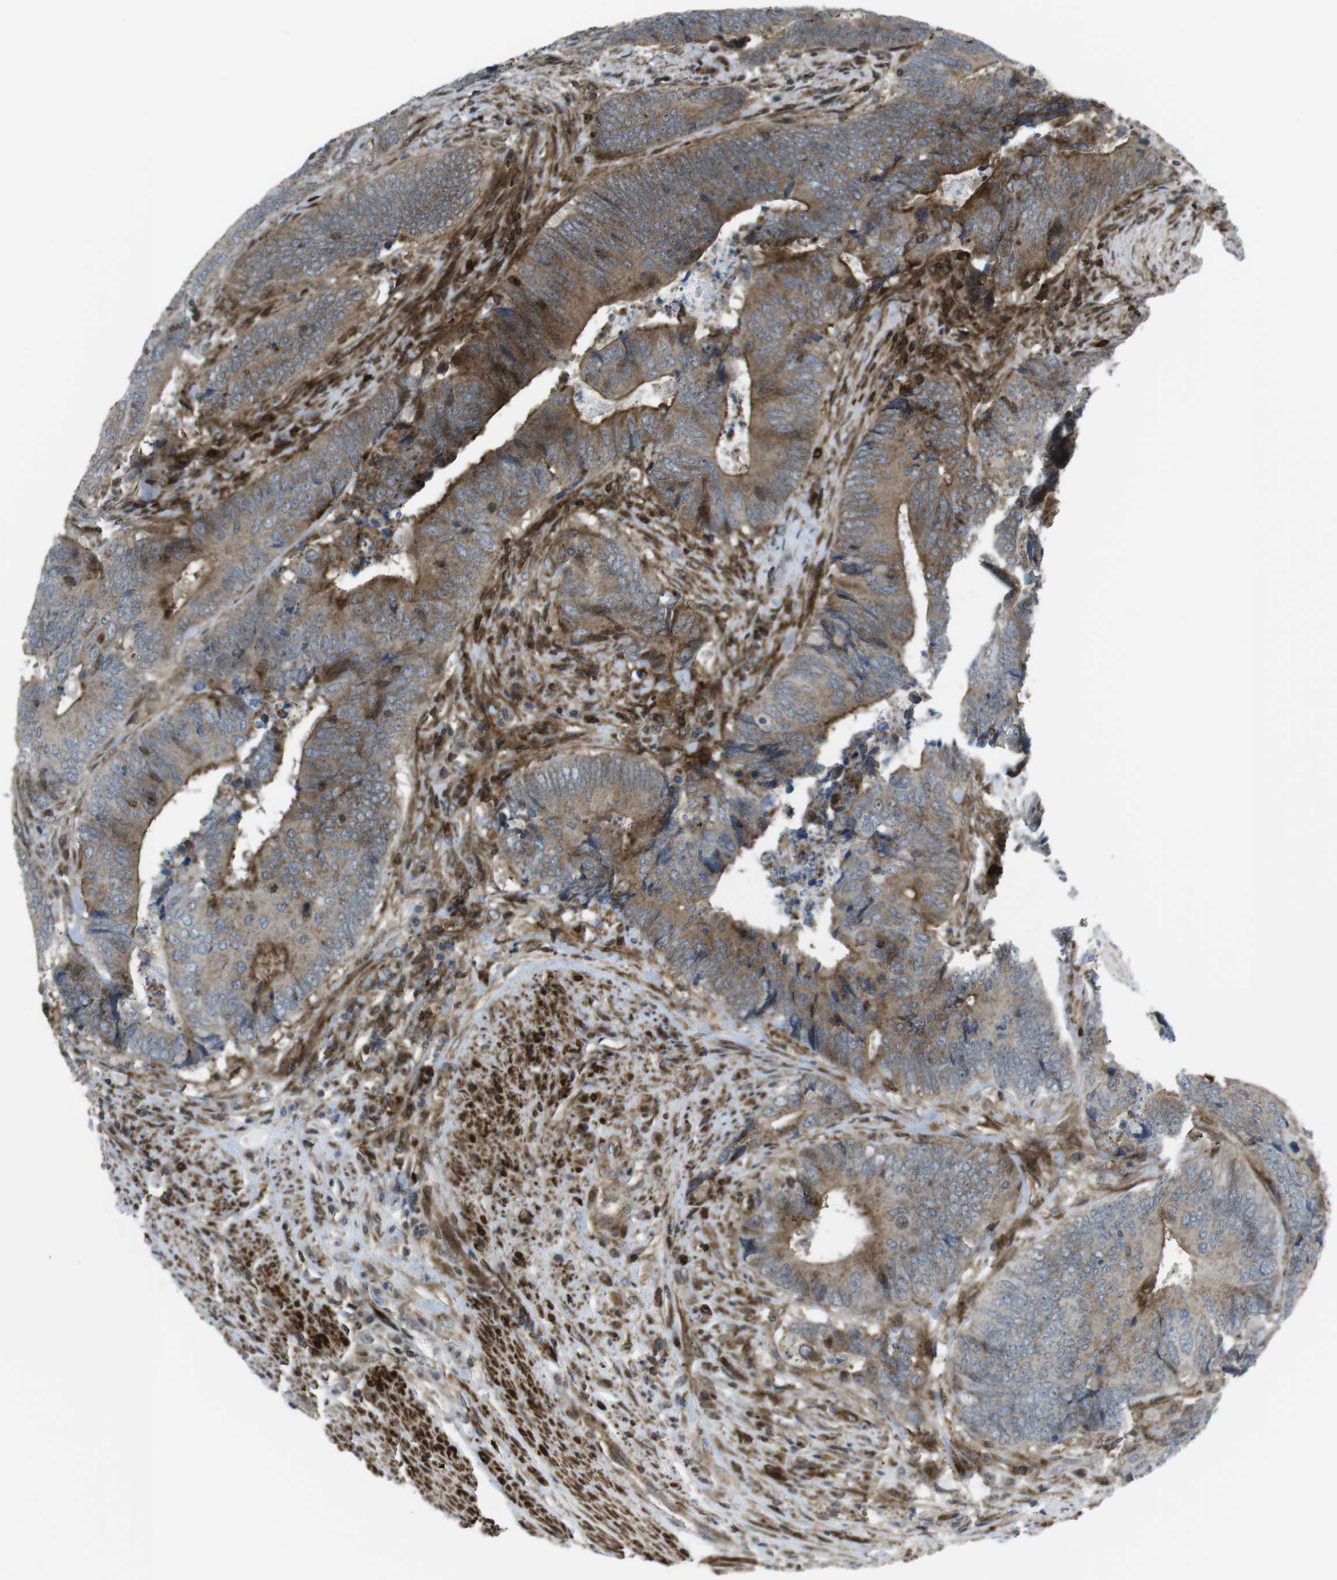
{"staining": {"intensity": "moderate", "quantity": ">75%", "location": "cytoplasmic/membranous"}, "tissue": "colorectal cancer", "cell_type": "Tumor cells", "image_type": "cancer", "snomed": [{"axis": "morphology", "description": "Normal tissue, NOS"}, {"axis": "morphology", "description": "Adenocarcinoma, NOS"}, {"axis": "topography", "description": "Colon"}], "caption": "Immunohistochemistry of human colorectal cancer (adenocarcinoma) exhibits medium levels of moderate cytoplasmic/membranous staining in approximately >75% of tumor cells.", "gene": "CUL7", "patient": {"sex": "male", "age": 56}}